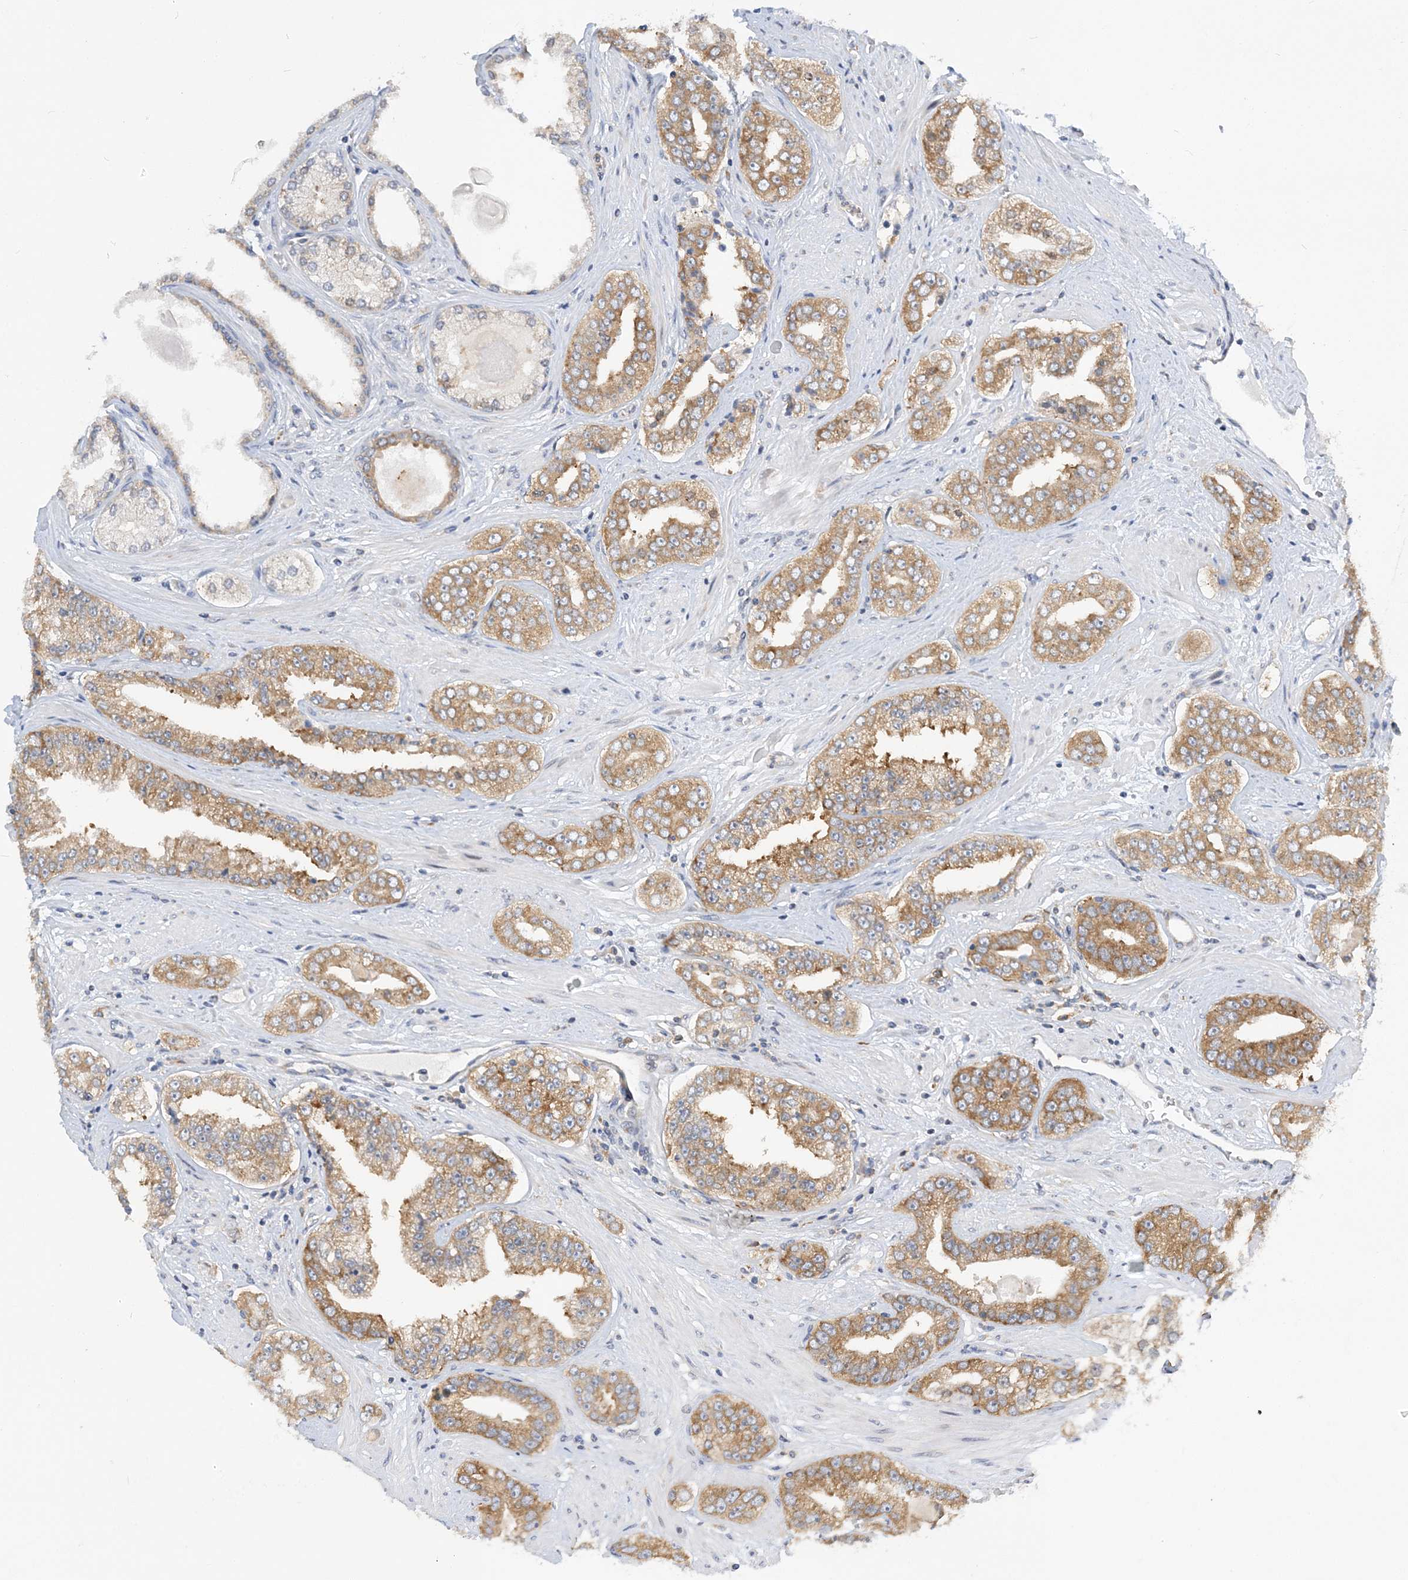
{"staining": {"intensity": "moderate", "quantity": ">75%", "location": "cytoplasmic/membranous"}, "tissue": "prostate cancer", "cell_type": "Tumor cells", "image_type": "cancer", "snomed": [{"axis": "morphology", "description": "Adenocarcinoma, High grade"}, {"axis": "topography", "description": "Prostate"}], "caption": "Human adenocarcinoma (high-grade) (prostate) stained with a brown dye displays moderate cytoplasmic/membranous positive staining in approximately >75% of tumor cells.", "gene": "LARP4B", "patient": {"sex": "male", "age": 71}}